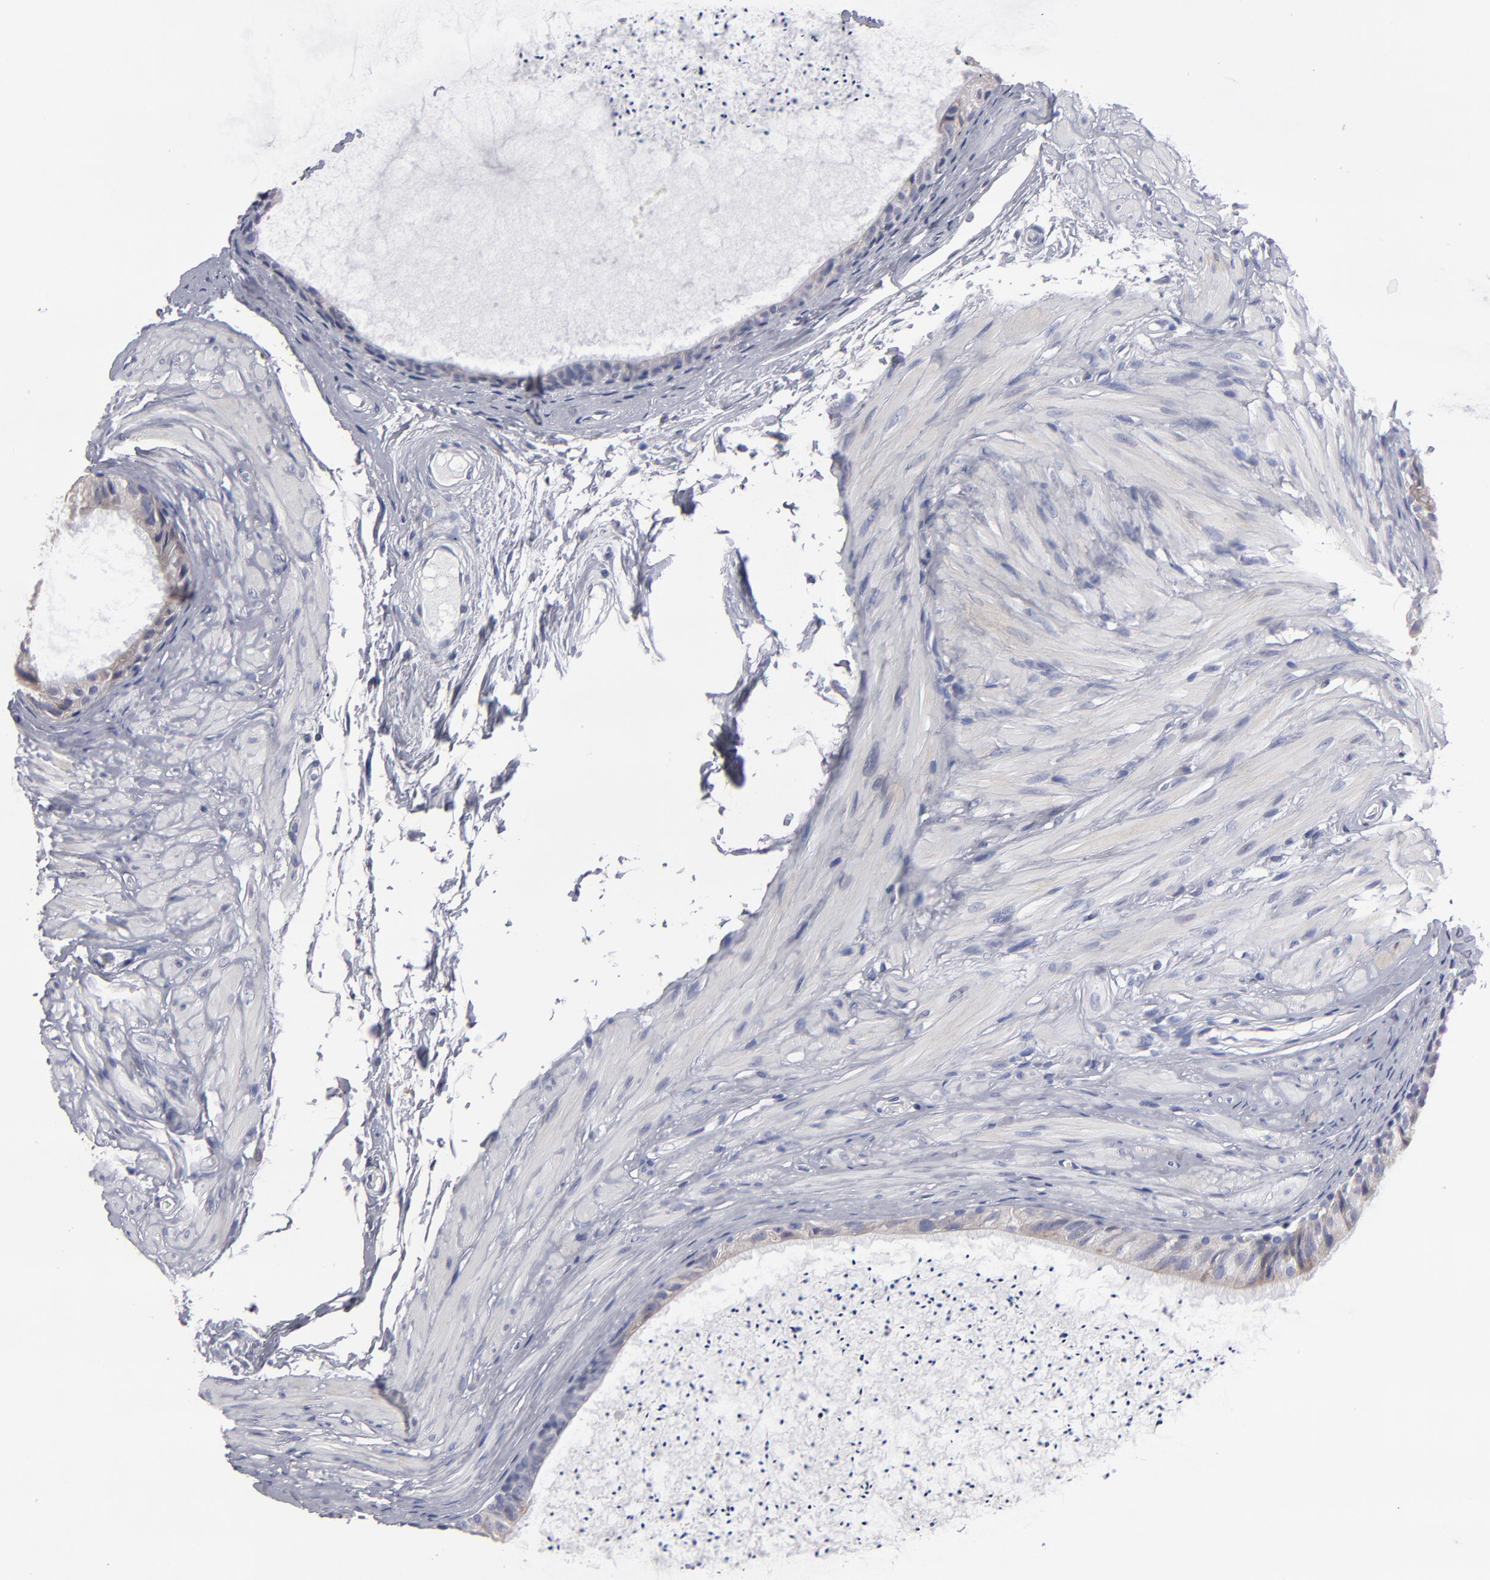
{"staining": {"intensity": "weak", "quantity": "<25%", "location": "cytoplasmic/membranous"}, "tissue": "epididymis", "cell_type": "Glandular cells", "image_type": "normal", "snomed": [{"axis": "morphology", "description": "Normal tissue, NOS"}, {"axis": "topography", "description": "Epididymis"}], "caption": "IHC image of unremarkable epididymis: epididymis stained with DAB (3,3'-diaminobenzidine) displays no significant protein staining in glandular cells.", "gene": "CCDC80", "patient": {"sex": "male", "age": 77}}